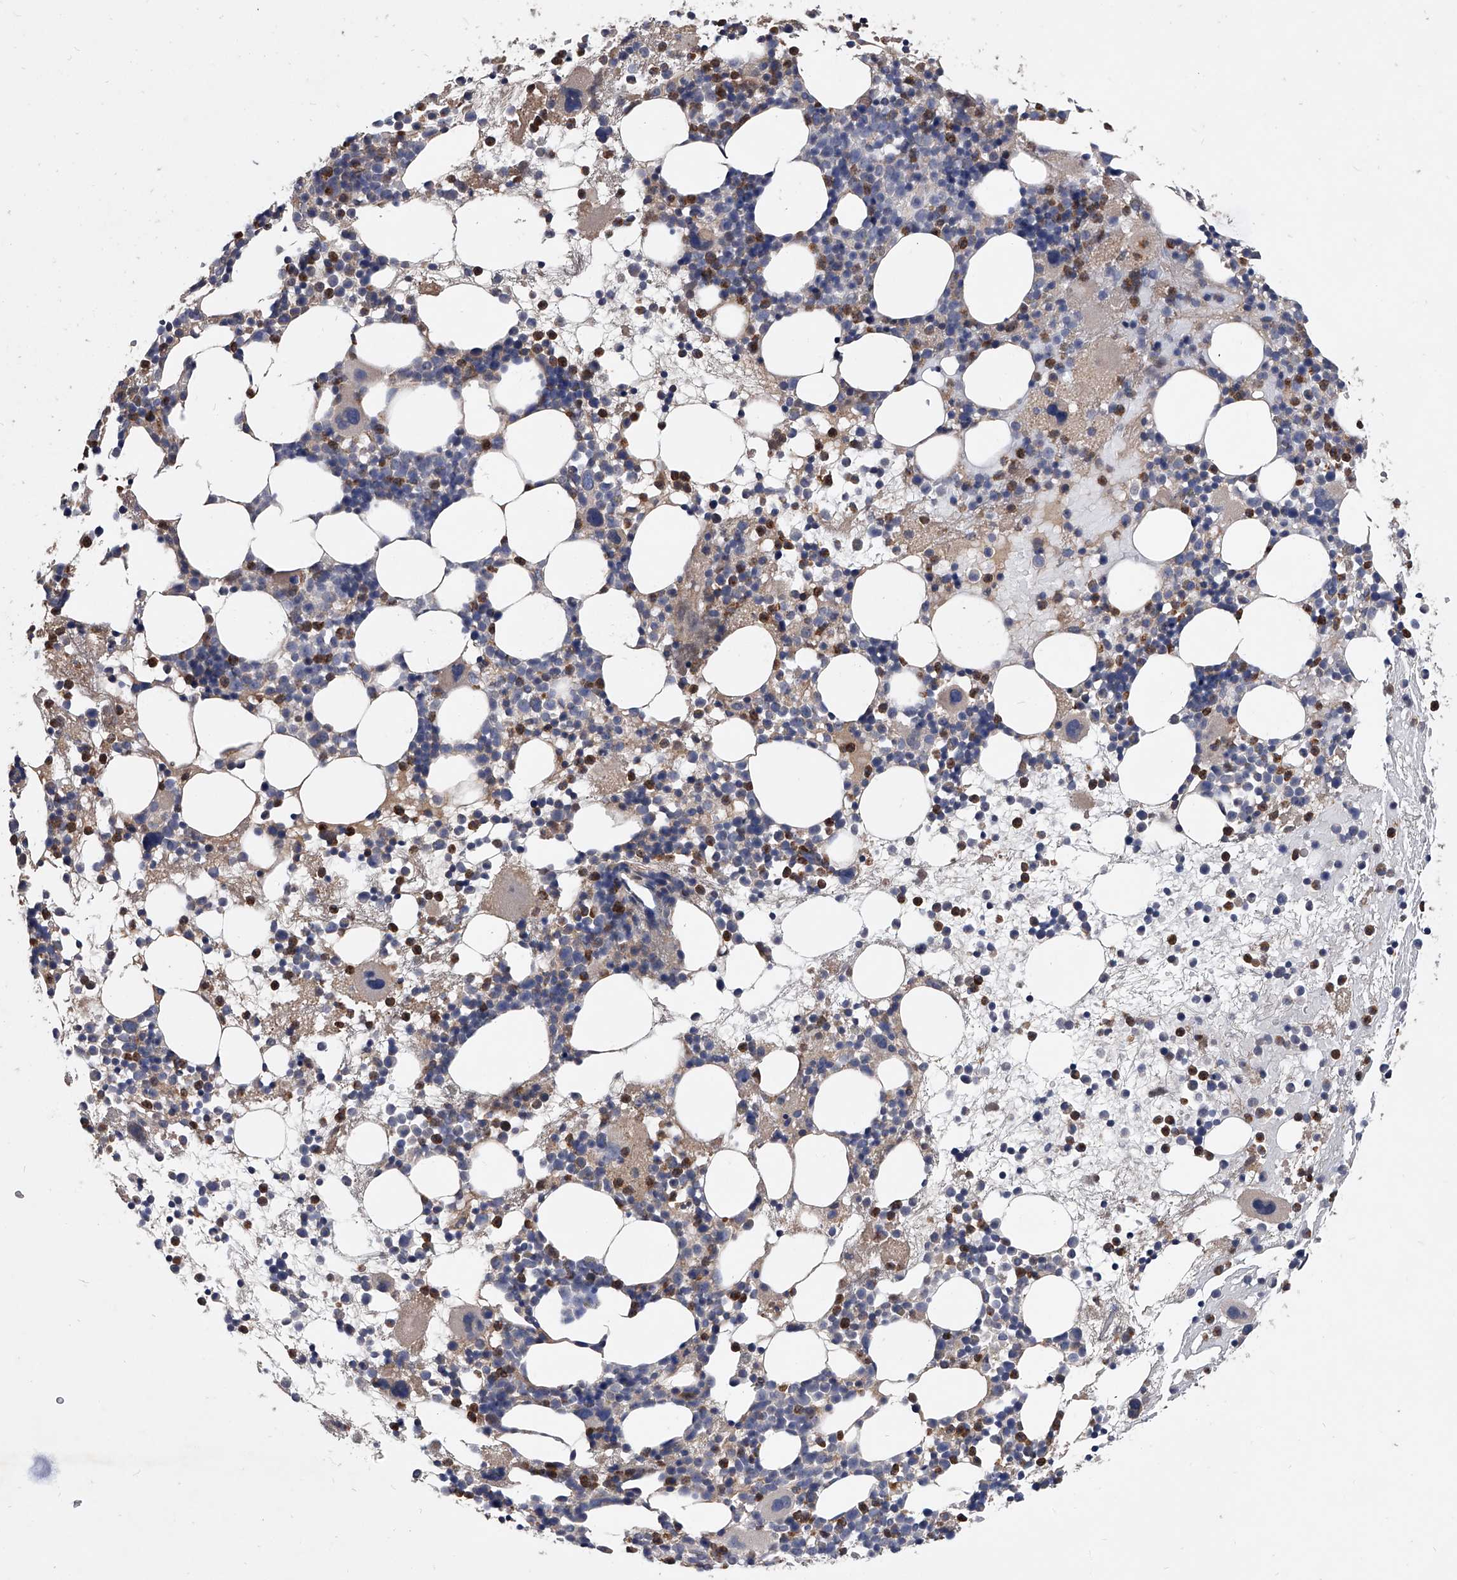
{"staining": {"intensity": "moderate", "quantity": "25%-75%", "location": "cytoplasmic/membranous"}, "tissue": "bone marrow", "cell_type": "Hematopoietic cells", "image_type": "normal", "snomed": [{"axis": "morphology", "description": "Normal tissue, NOS"}, {"axis": "topography", "description": "Bone marrow"}], "caption": "A high-resolution photomicrograph shows immunohistochemistry (IHC) staining of benign bone marrow, which exhibits moderate cytoplasmic/membranous expression in about 25%-75% of hematopoietic cells.", "gene": "NRP1", "patient": {"sex": "female", "age": 57}}